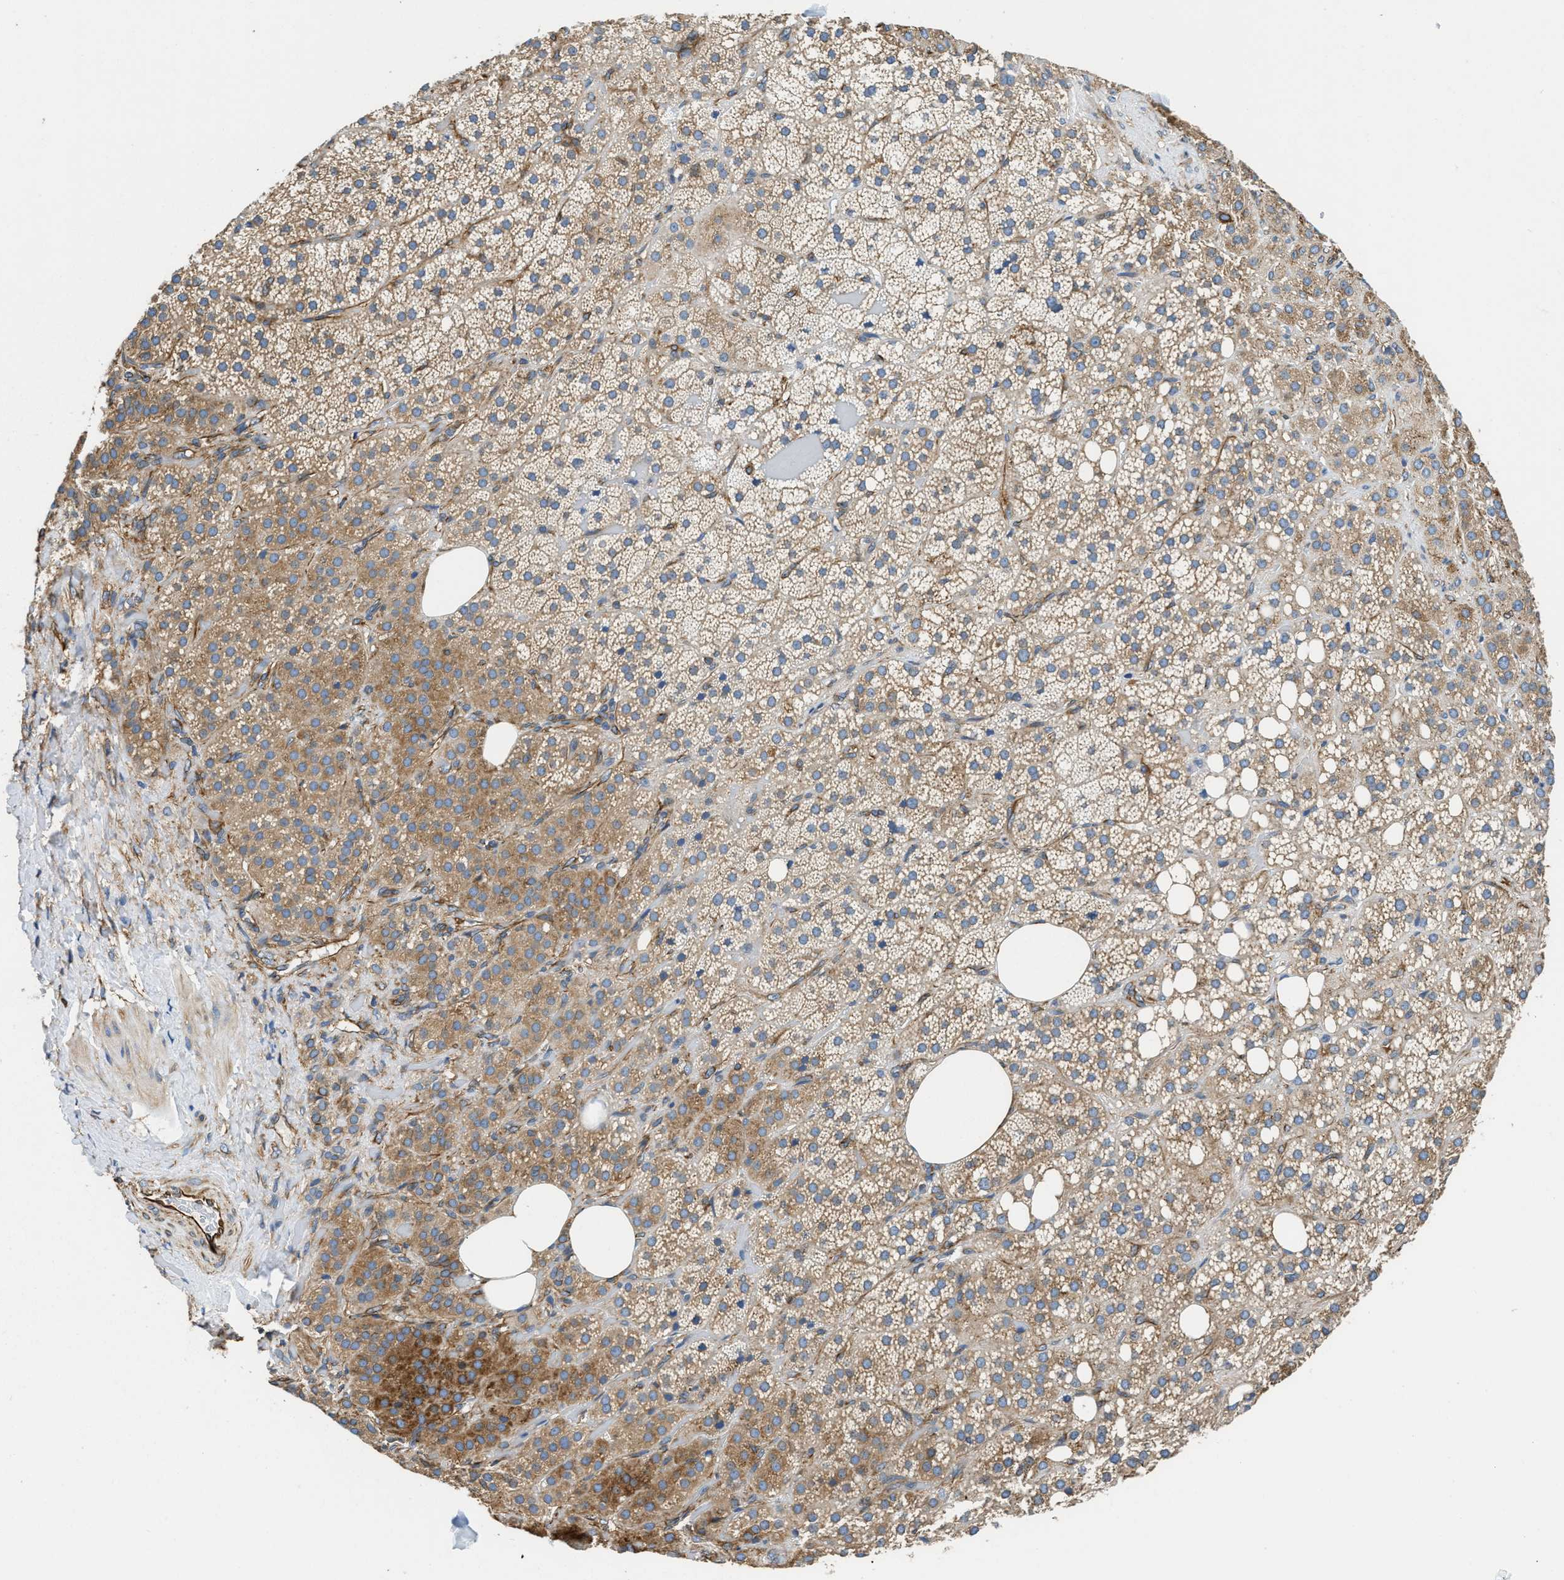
{"staining": {"intensity": "moderate", "quantity": ">75%", "location": "cytoplasmic/membranous"}, "tissue": "adrenal gland", "cell_type": "Glandular cells", "image_type": "normal", "snomed": [{"axis": "morphology", "description": "Normal tissue, NOS"}, {"axis": "topography", "description": "Adrenal gland"}], "caption": "Protein expression analysis of unremarkable adrenal gland shows moderate cytoplasmic/membranous staining in about >75% of glandular cells. (Stains: DAB in brown, nuclei in blue, Microscopy: brightfield microscopy at high magnification).", "gene": "HSD17B12", "patient": {"sex": "female", "age": 59}}